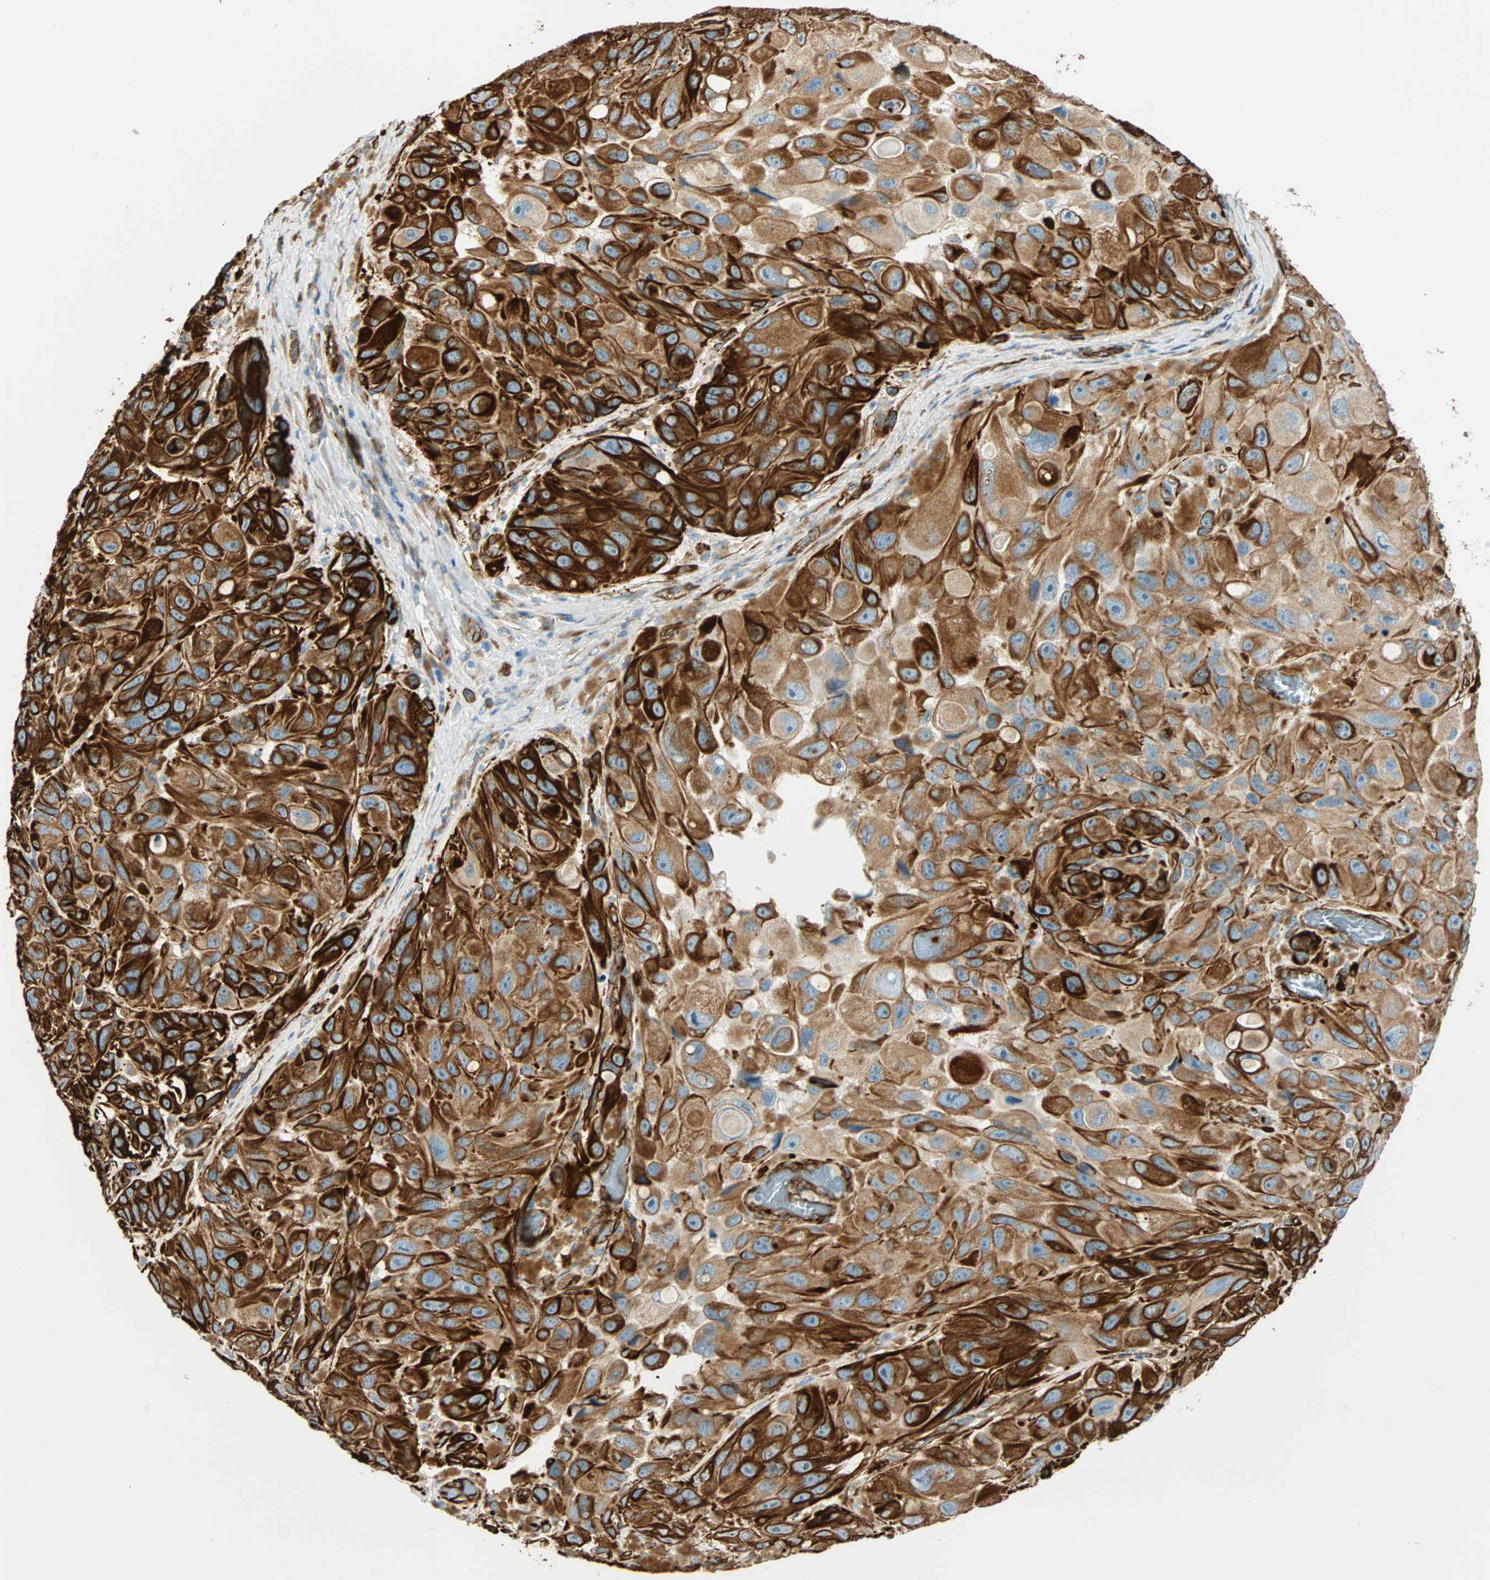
{"staining": {"intensity": "strong", "quantity": ">75%", "location": "cytoplasmic/membranous"}, "tissue": "melanoma", "cell_type": "Tumor cells", "image_type": "cancer", "snomed": [{"axis": "morphology", "description": "Malignant melanoma, NOS"}, {"axis": "topography", "description": "Skin"}], "caption": "Immunohistochemical staining of malignant melanoma shows high levels of strong cytoplasmic/membranous protein expression in approximately >75% of tumor cells.", "gene": "NES", "patient": {"sex": "female", "age": 73}}